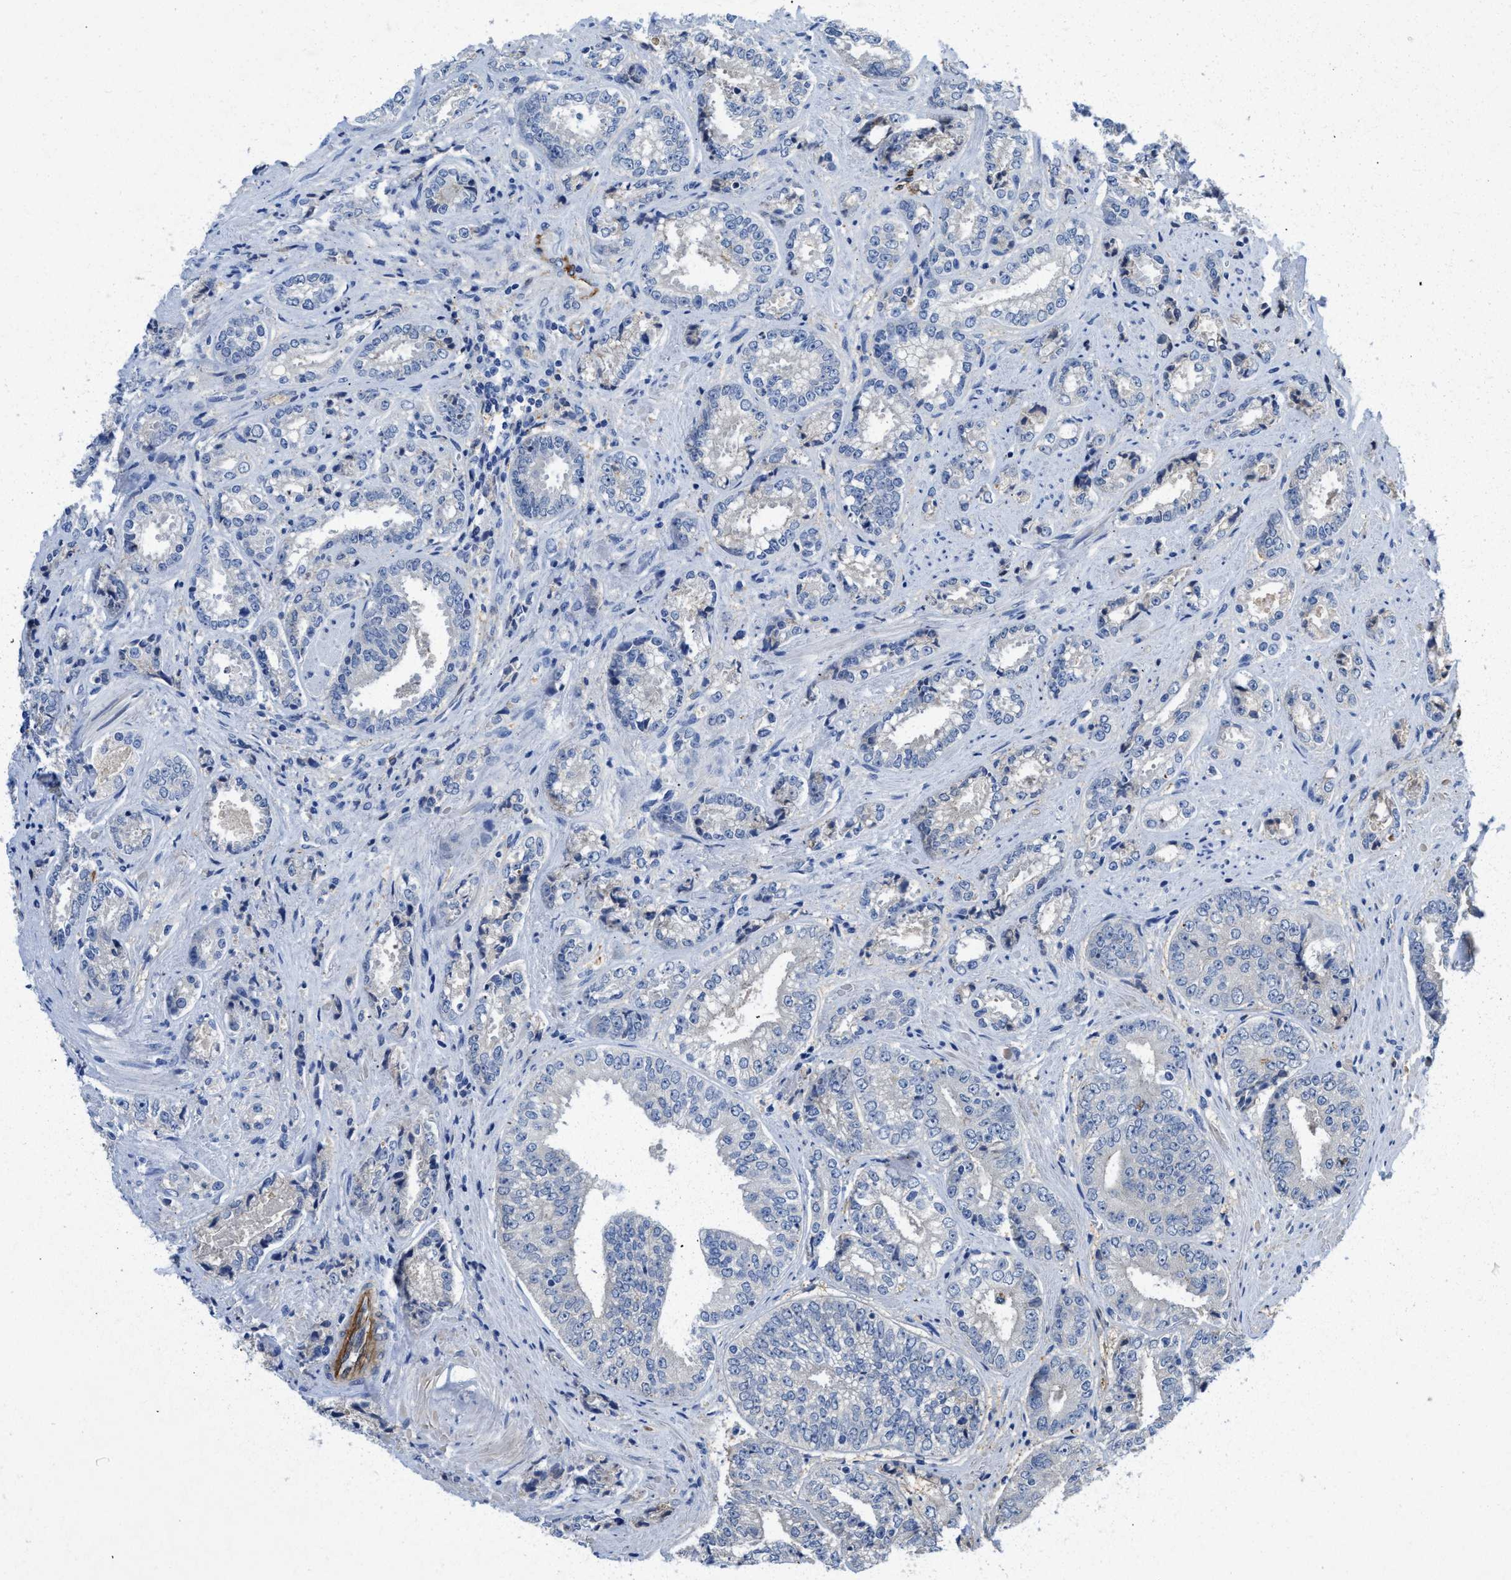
{"staining": {"intensity": "negative", "quantity": "none", "location": "none"}, "tissue": "prostate cancer", "cell_type": "Tumor cells", "image_type": "cancer", "snomed": [{"axis": "morphology", "description": "Adenocarcinoma, High grade"}, {"axis": "topography", "description": "Prostate"}], "caption": "Immunohistochemical staining of human prostate cancer (adenocarcinoma (high-grade)) displays no significant expression in tumor cells.", "gene": "SPEG", "patient": {"sex": "male", "age": 61}}